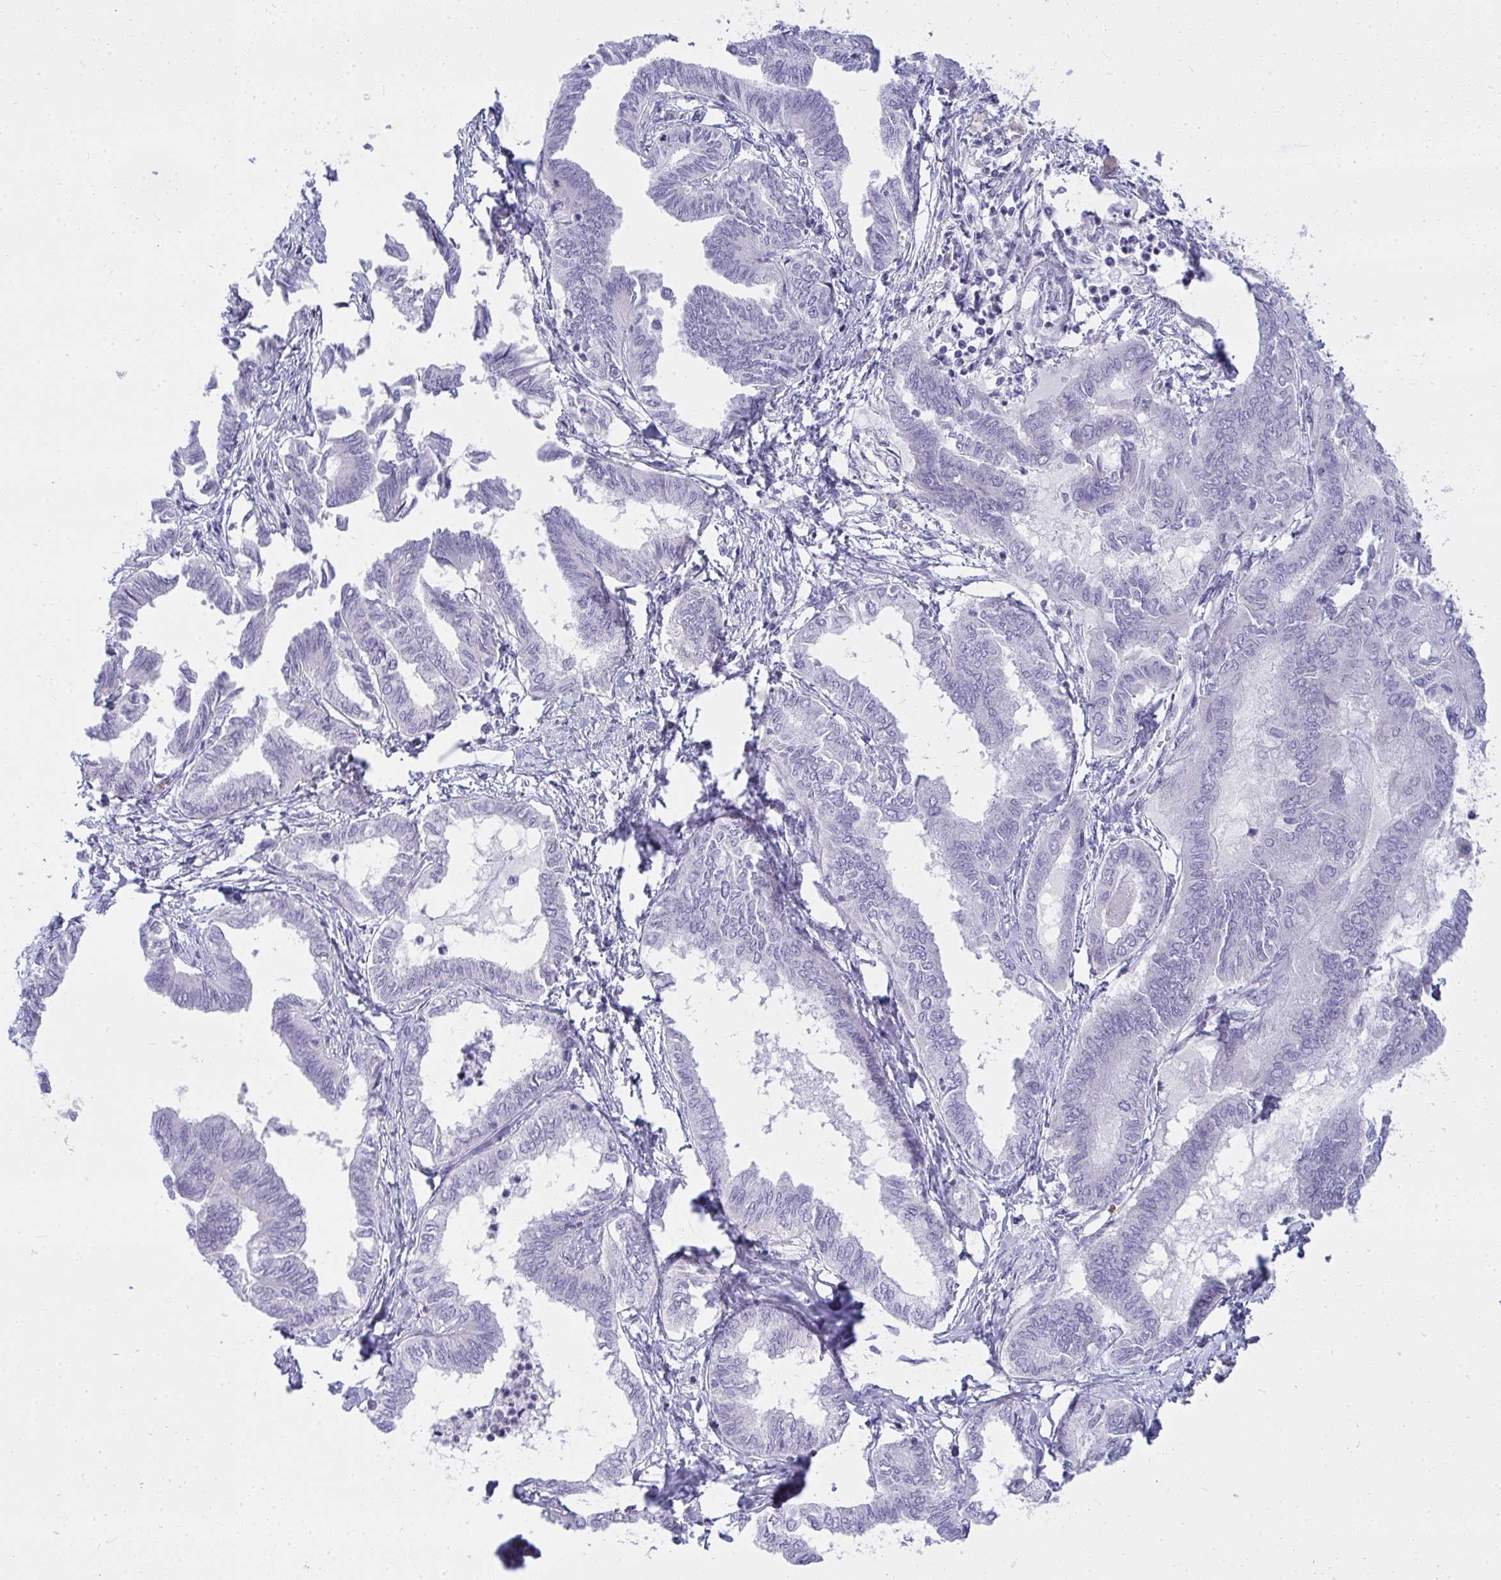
{"staining": {"intensity": "negative", "quantity": "none", "location": "none"}, "tissue": "ovarian cancer", "cell_type": "Tumor cells", "image_type": "cancer", "snomed": [{"axis": "morphology", "description": "Carcinoma, endometroid"}, {"axis": "topography", "description": "Ovary"}], "caption": "Ovarian endometroid carcinoma was stained to show a protein in brown. There is no significant expression in tumor cells.", "gene": "ZNF182", "patient": {"sex": "female", "age": 70}}